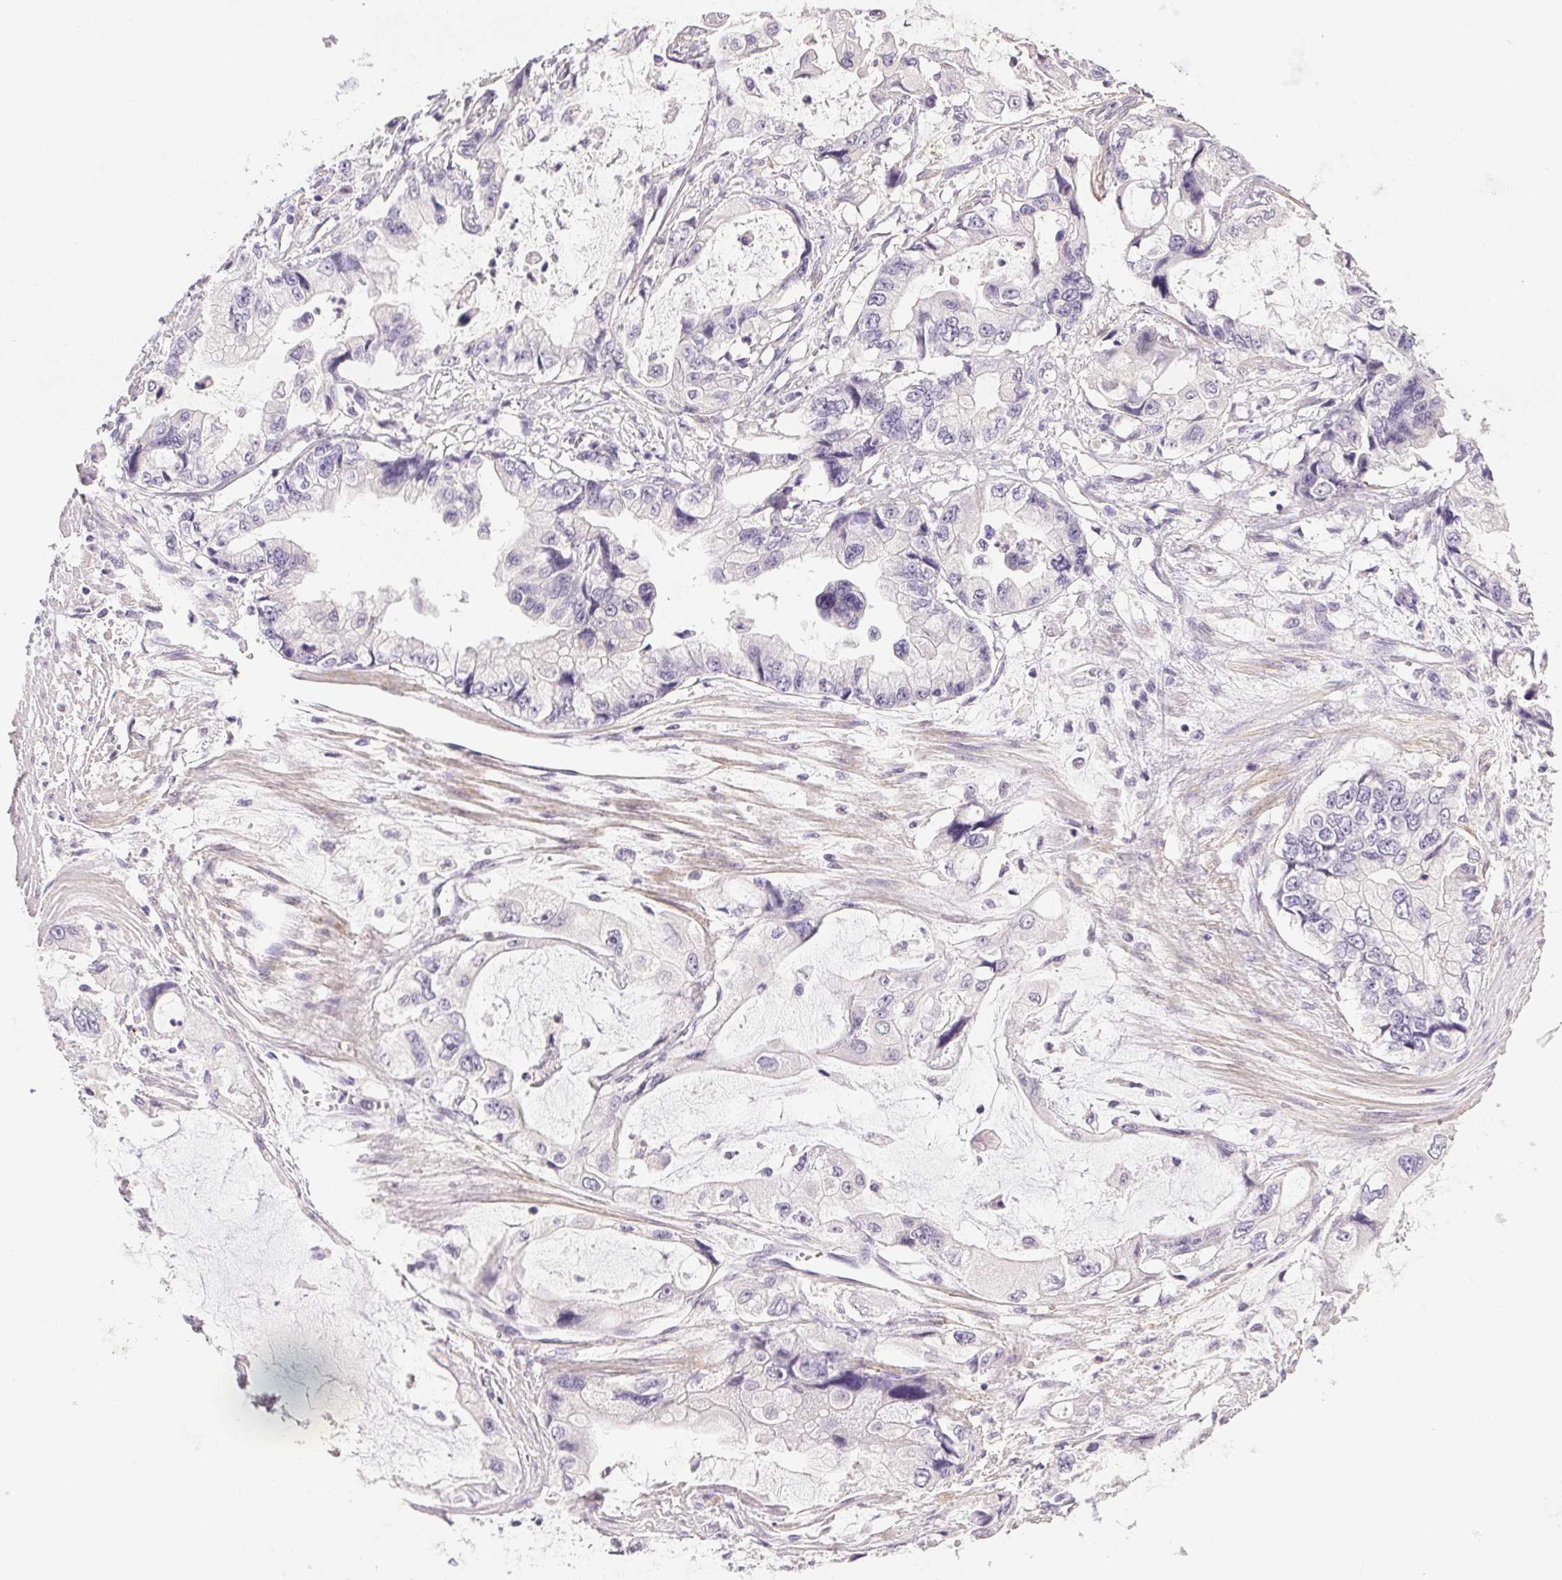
{"staining": {"intensity": "negative", "quantity": "none", "location": "none"}, "tissue": "stomach cancer", "cell_type": "Tumor cells", "image_type": "cancer", "snomed": [{"axis": "morphology", "description": "Adenocarcinoma, NOS"}, {"axis": "topography", "description": "Pancreas"}, {"axis": "topography", "description": "Stomach, upper"}, {"axis": "topography", "description": "Stomach"}], "caption": "This is a photomicrograph of immunohistochemistry staining of adenocarcinoma (stomach), which shows no positivity in tumor cells.", "gene": "PRL", "patient": {"sex": "male", "age": 77}}